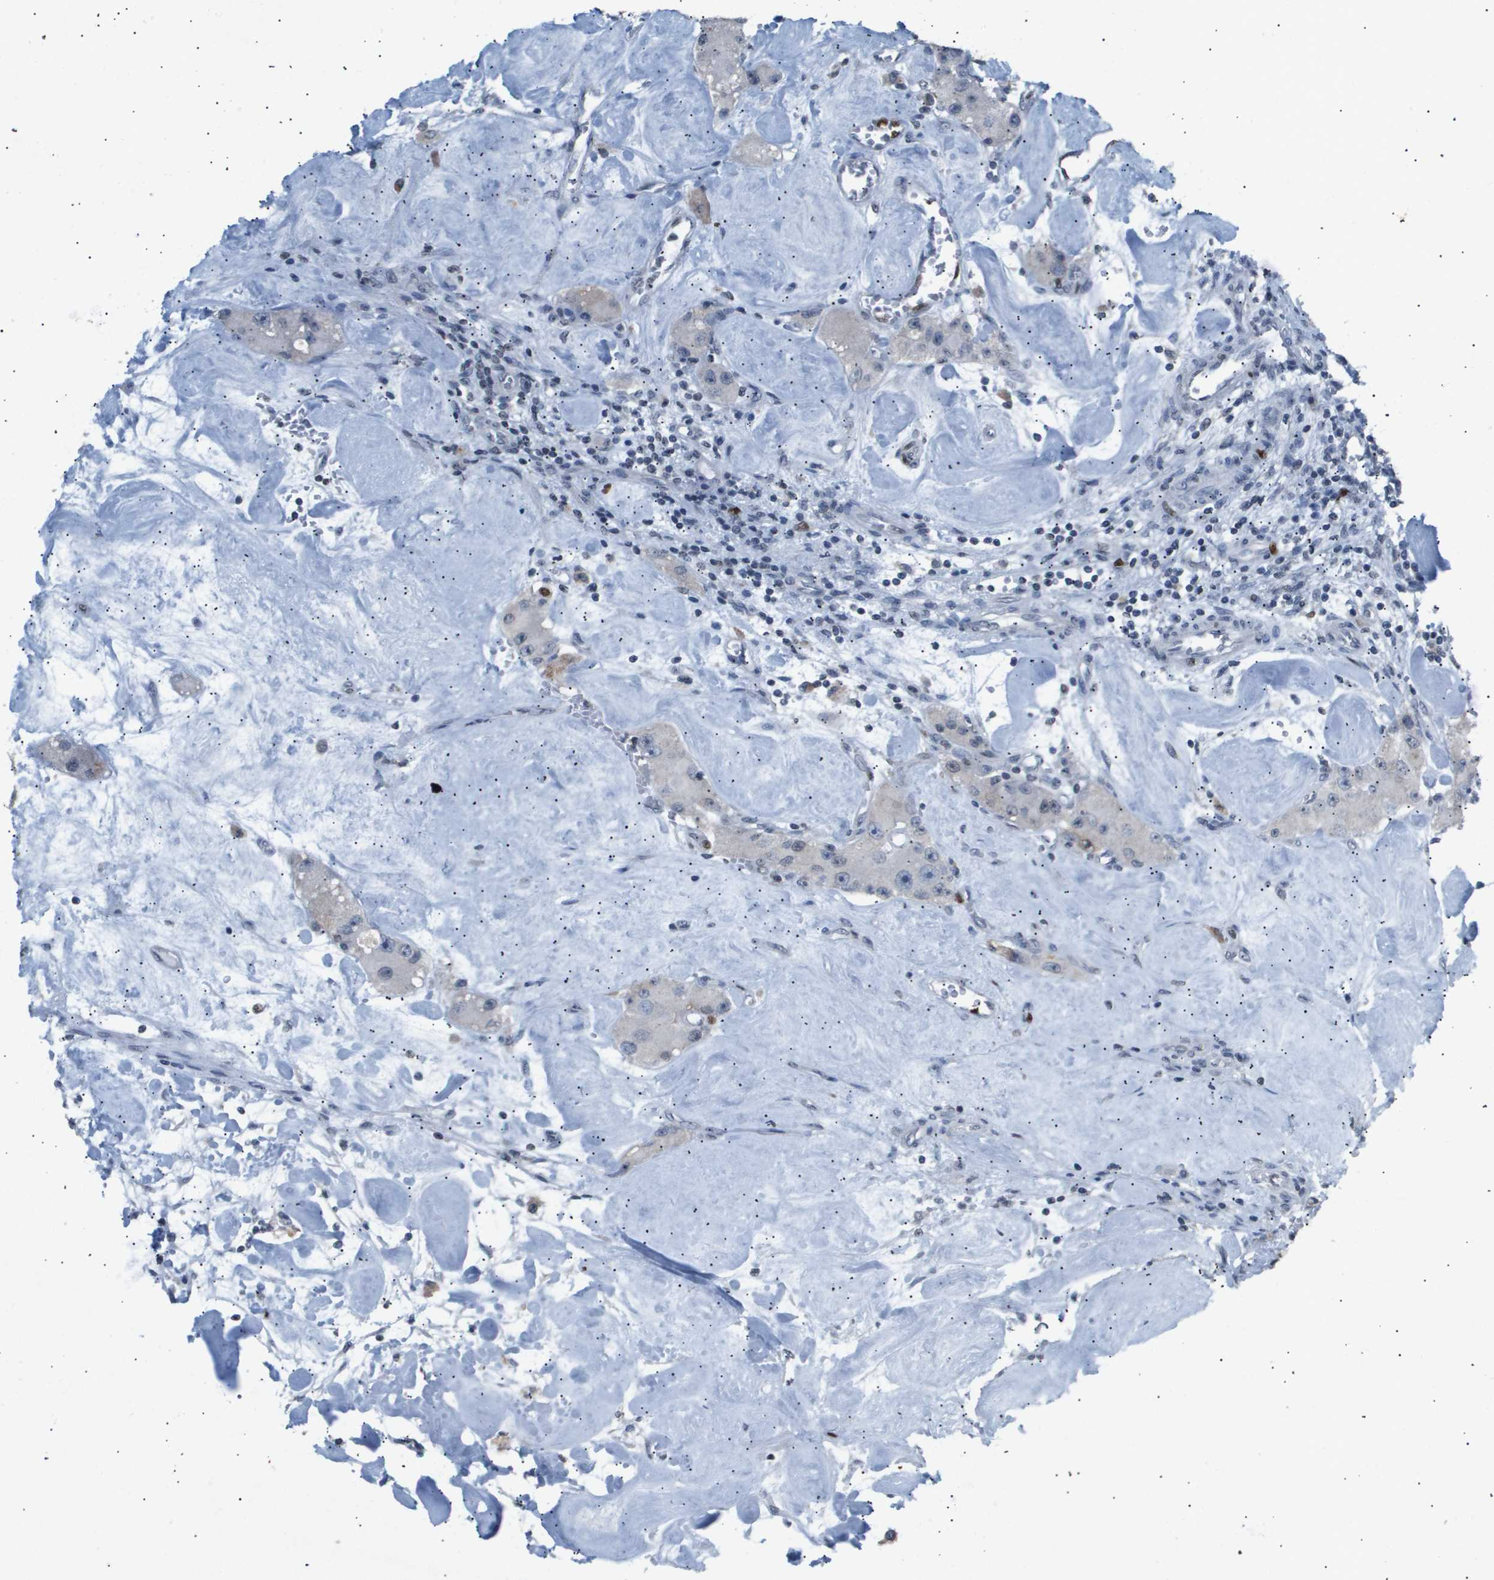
{"staining": {"intensity": "negative", "quantity": "none", "location": "none"}, "tissue": "carcinoid", "cell_type": "Tumor cells", "image_type": "cancer", "snomed": [{"axis": "morphology", "description": "Carcinoid, malignant, NOS"}, {"axis": "topography", "description": "Pancreas"}], "caption": "A photomicrograph of malignant carcinoid stained for a protein demonstrates no brown staining in tumor cells.", "gene": "ANAPC2", "patient": {"sex": "male", "age": 41}}